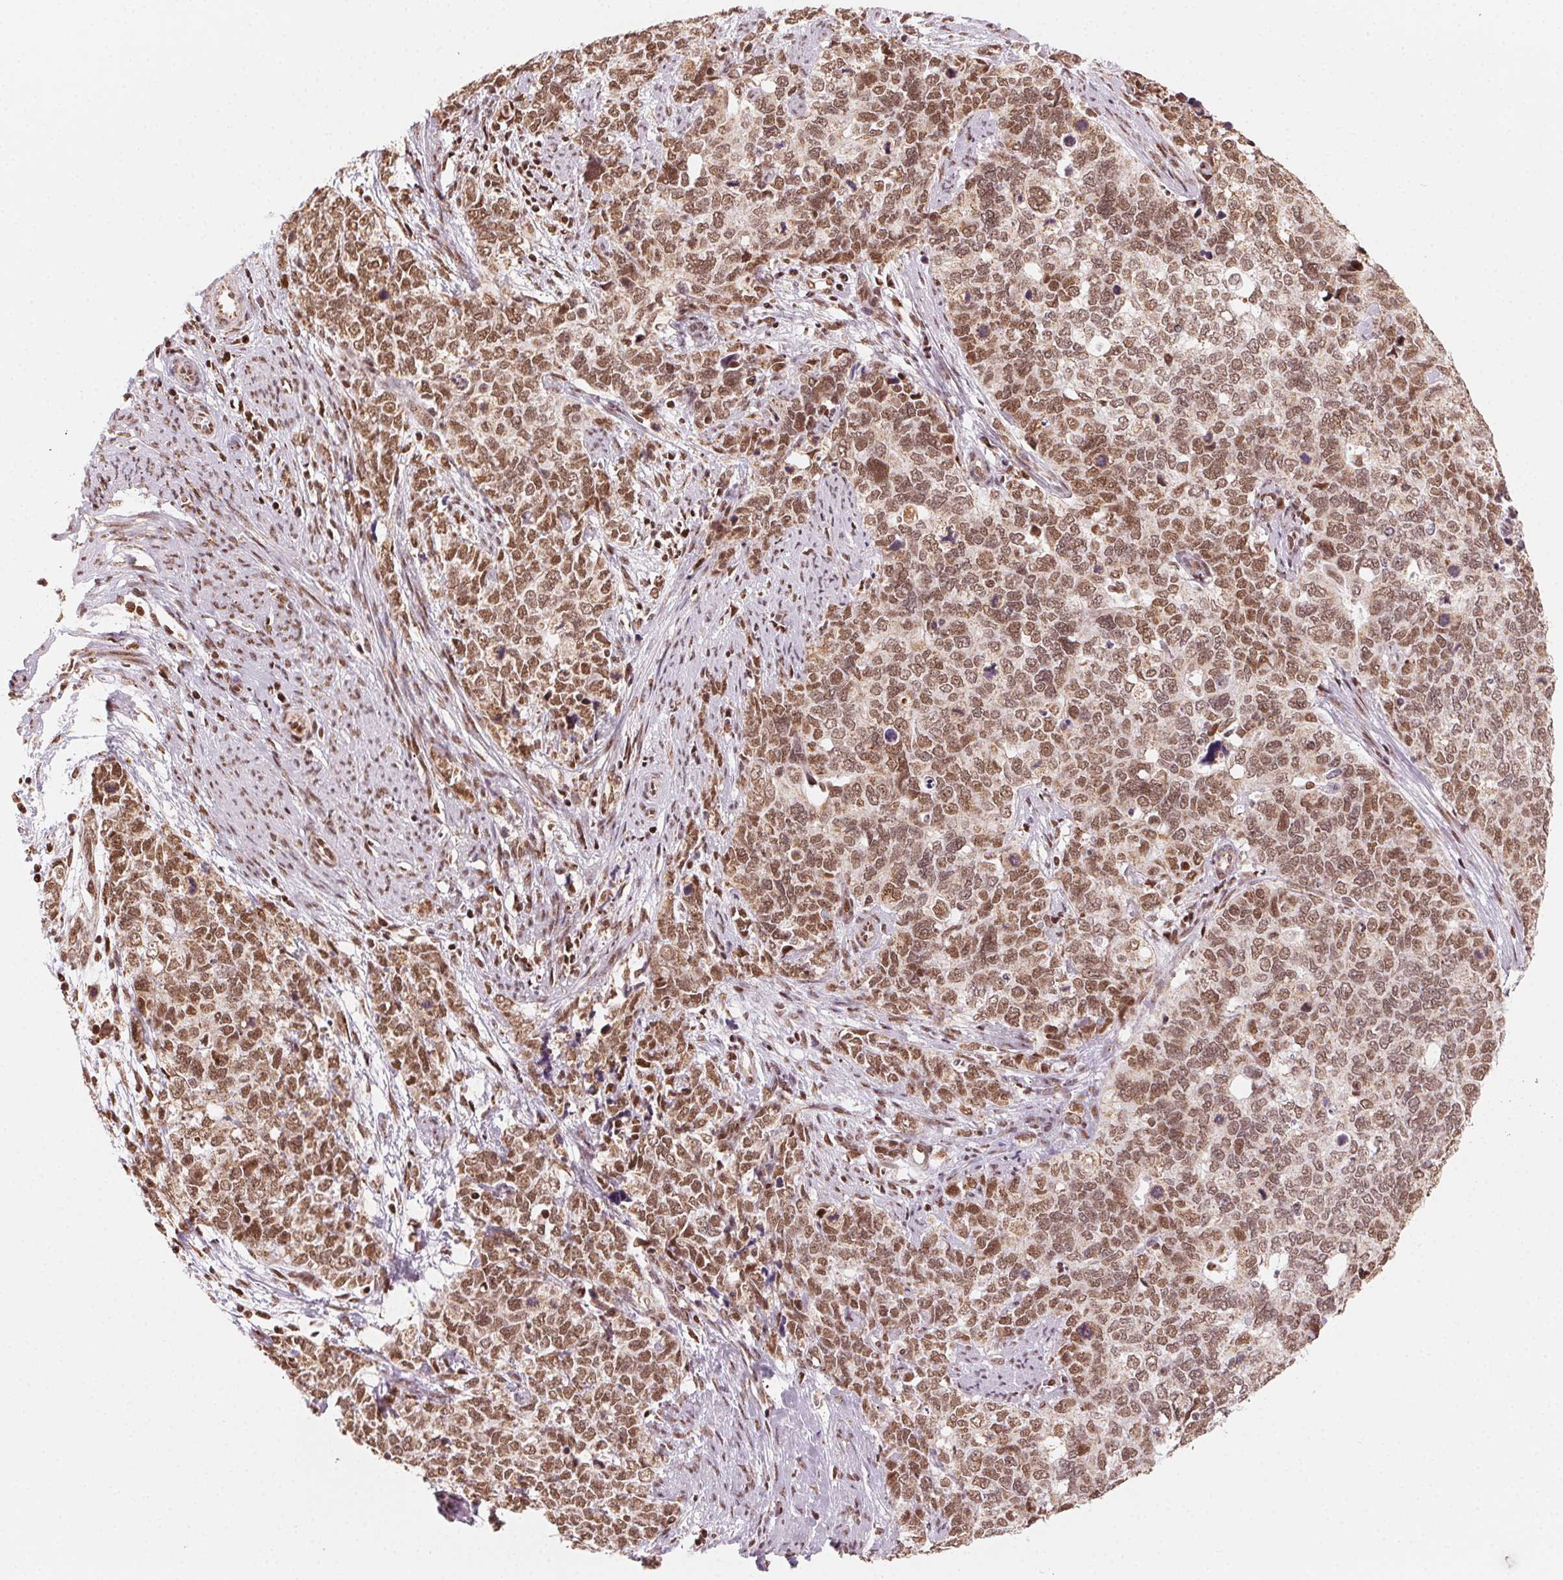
{"staining": {"intensity": "moderate", "quantity": ">75%", "location": "nuclear"}, "tissue": "cervical cancer", "cell_type": "Tumor cells", "image_type": "cancer", "snomed": [{"axis": "morphology", "description": "Squamous cell carcinoma, NOS"}, {"axis": "topography", "description": "Cervix"}], "caption": "Protein staining of cervical cancer (squamous cell carcinoma) tissue exhibits moderate nuclear expression in approximately >75% of tumor cells. Ihc stains the protein of interest in brown and the nuclei are stained blue.", "gene": "TOPORS", "patient": {"sex": "female", "age": 63}}